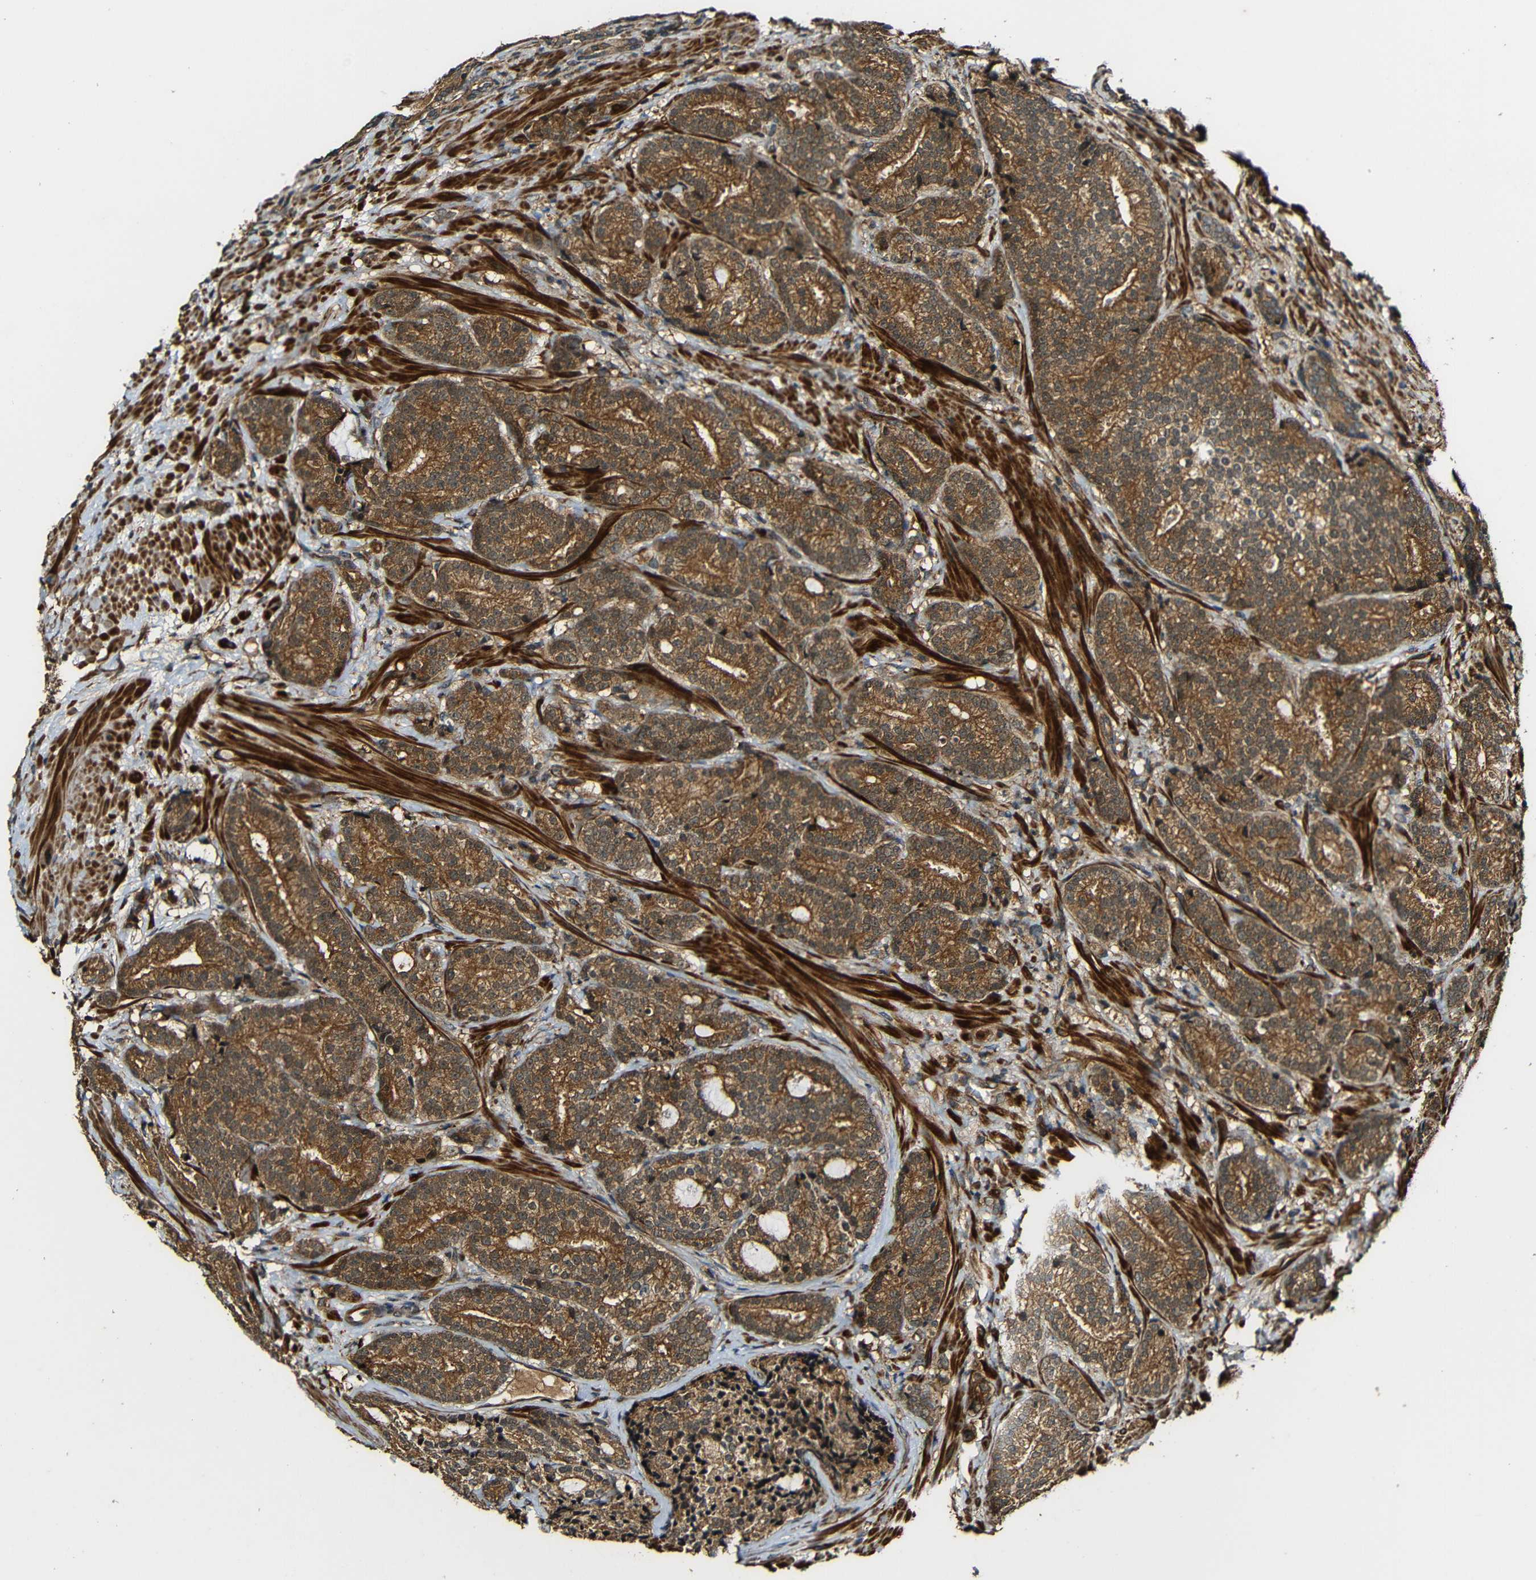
{"staining": {"intensity": "strong", "quantity": ">75%", "location": "cytoplasmic/membranous"}, "tissue": "prostate cancer", "cell_type": "Tumor cells", "image_type": "cancer", "snomed": [{"axis": "morphology", "description": "Adenocarcinoma, High grade"}, {"axis": "topography", "description": "Prostate"}], "caption": "A micrograph showing strong cytoplasmic/membranous staining in approximately >75% of tumor cells in prostate cancer (high-grade adenocarcinoma), as visualized by brown immunohistochemical staining.", "gene": "CASP8", "patient": {"sex": "male", "age": 61}}